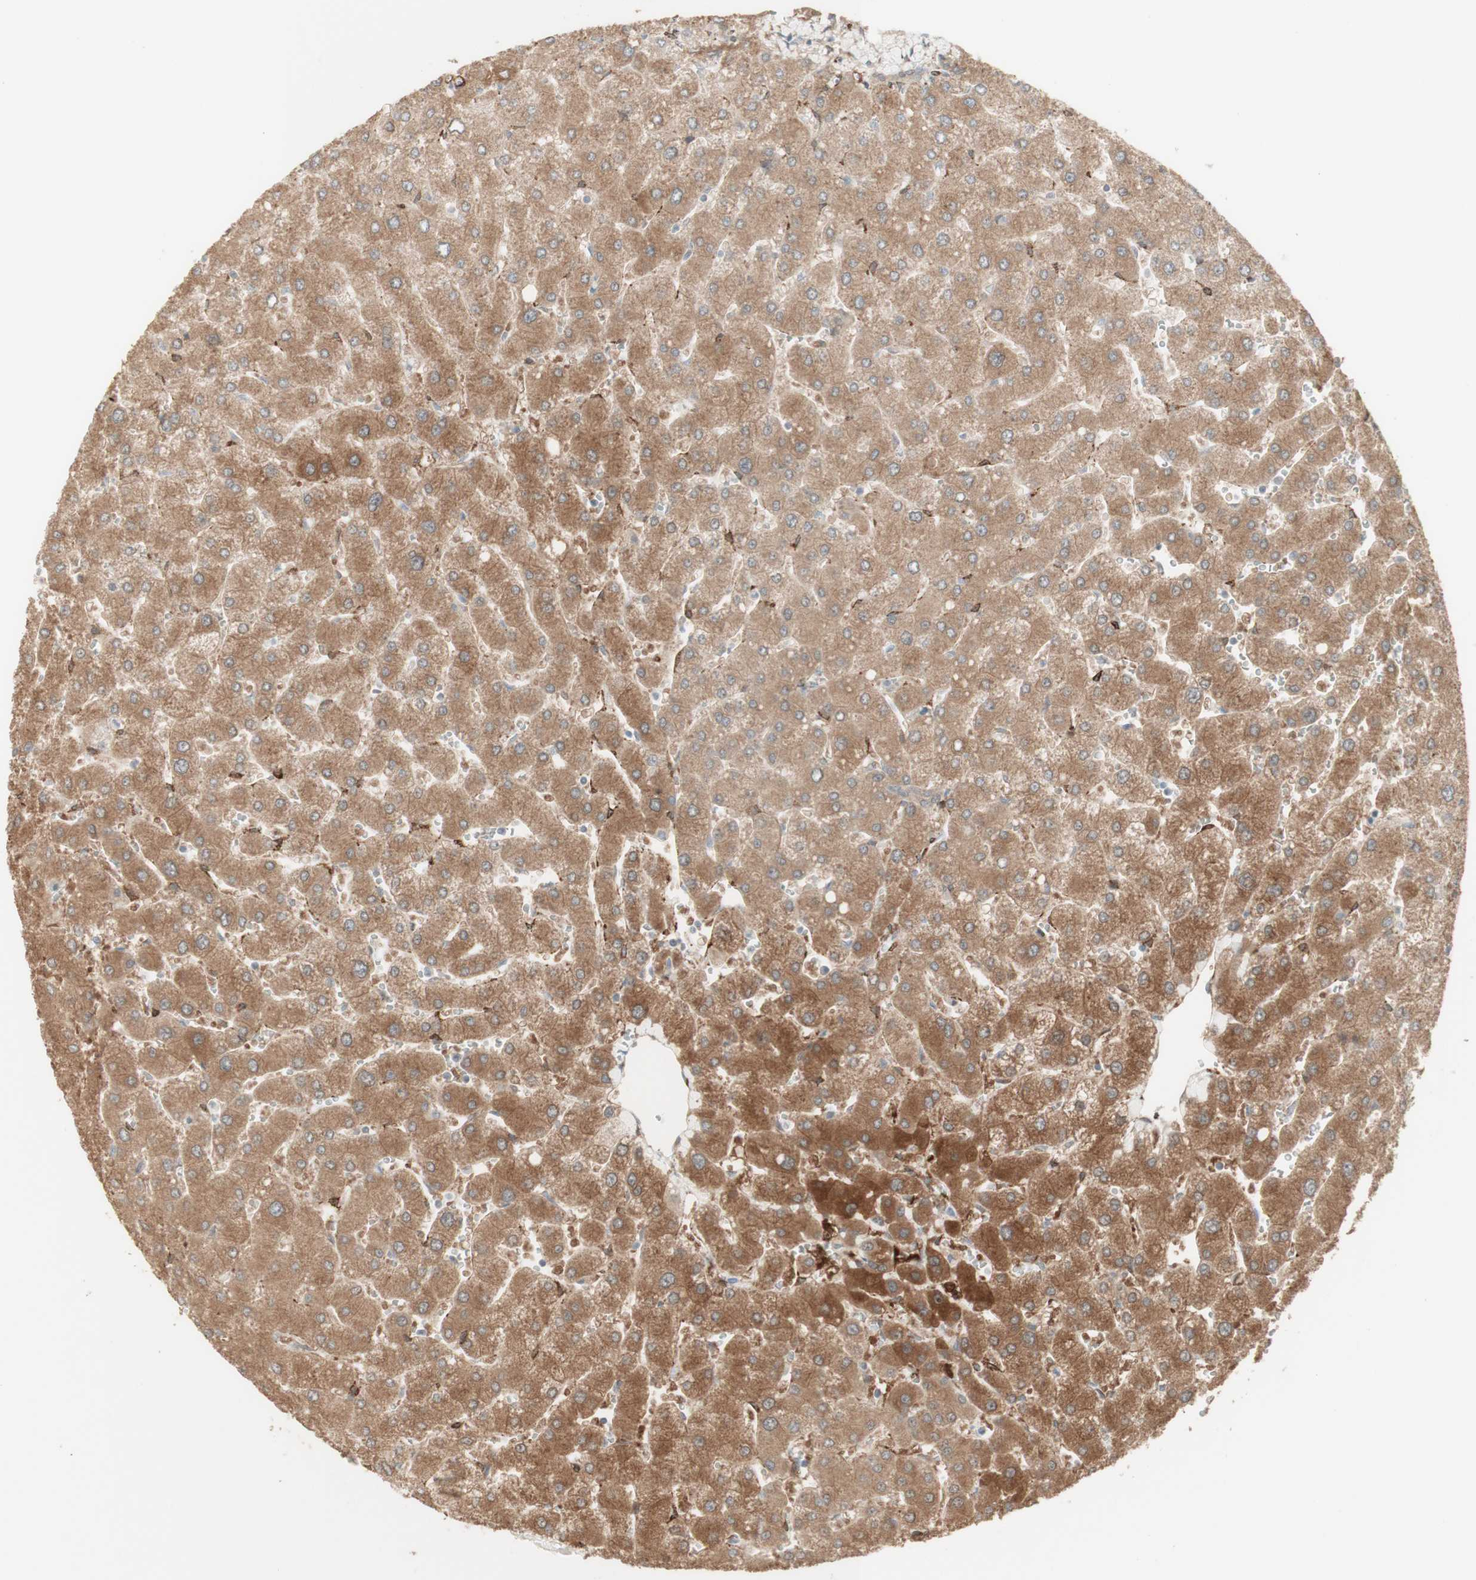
{"staining": {"intensity": "weak", "quantity": ">75%", "location": "cytoplasmic/membranous"}, "tissue": "liver", "cell_type": "Cholangiocytes", "image_type": "normal", "snomed": [{"axis": "morphology", "description": "Normal tissue, NOS"}, {"axis": "topography", "description": "Liver"}], "caption": "IHC (DAB) staining of unremarkable human liver shows weak cytoplasmic/membranous protein expression in about >75% of cholangiocytes.", "gene": "MUC3A", "patient": {"sex": "male", "age": 55}}